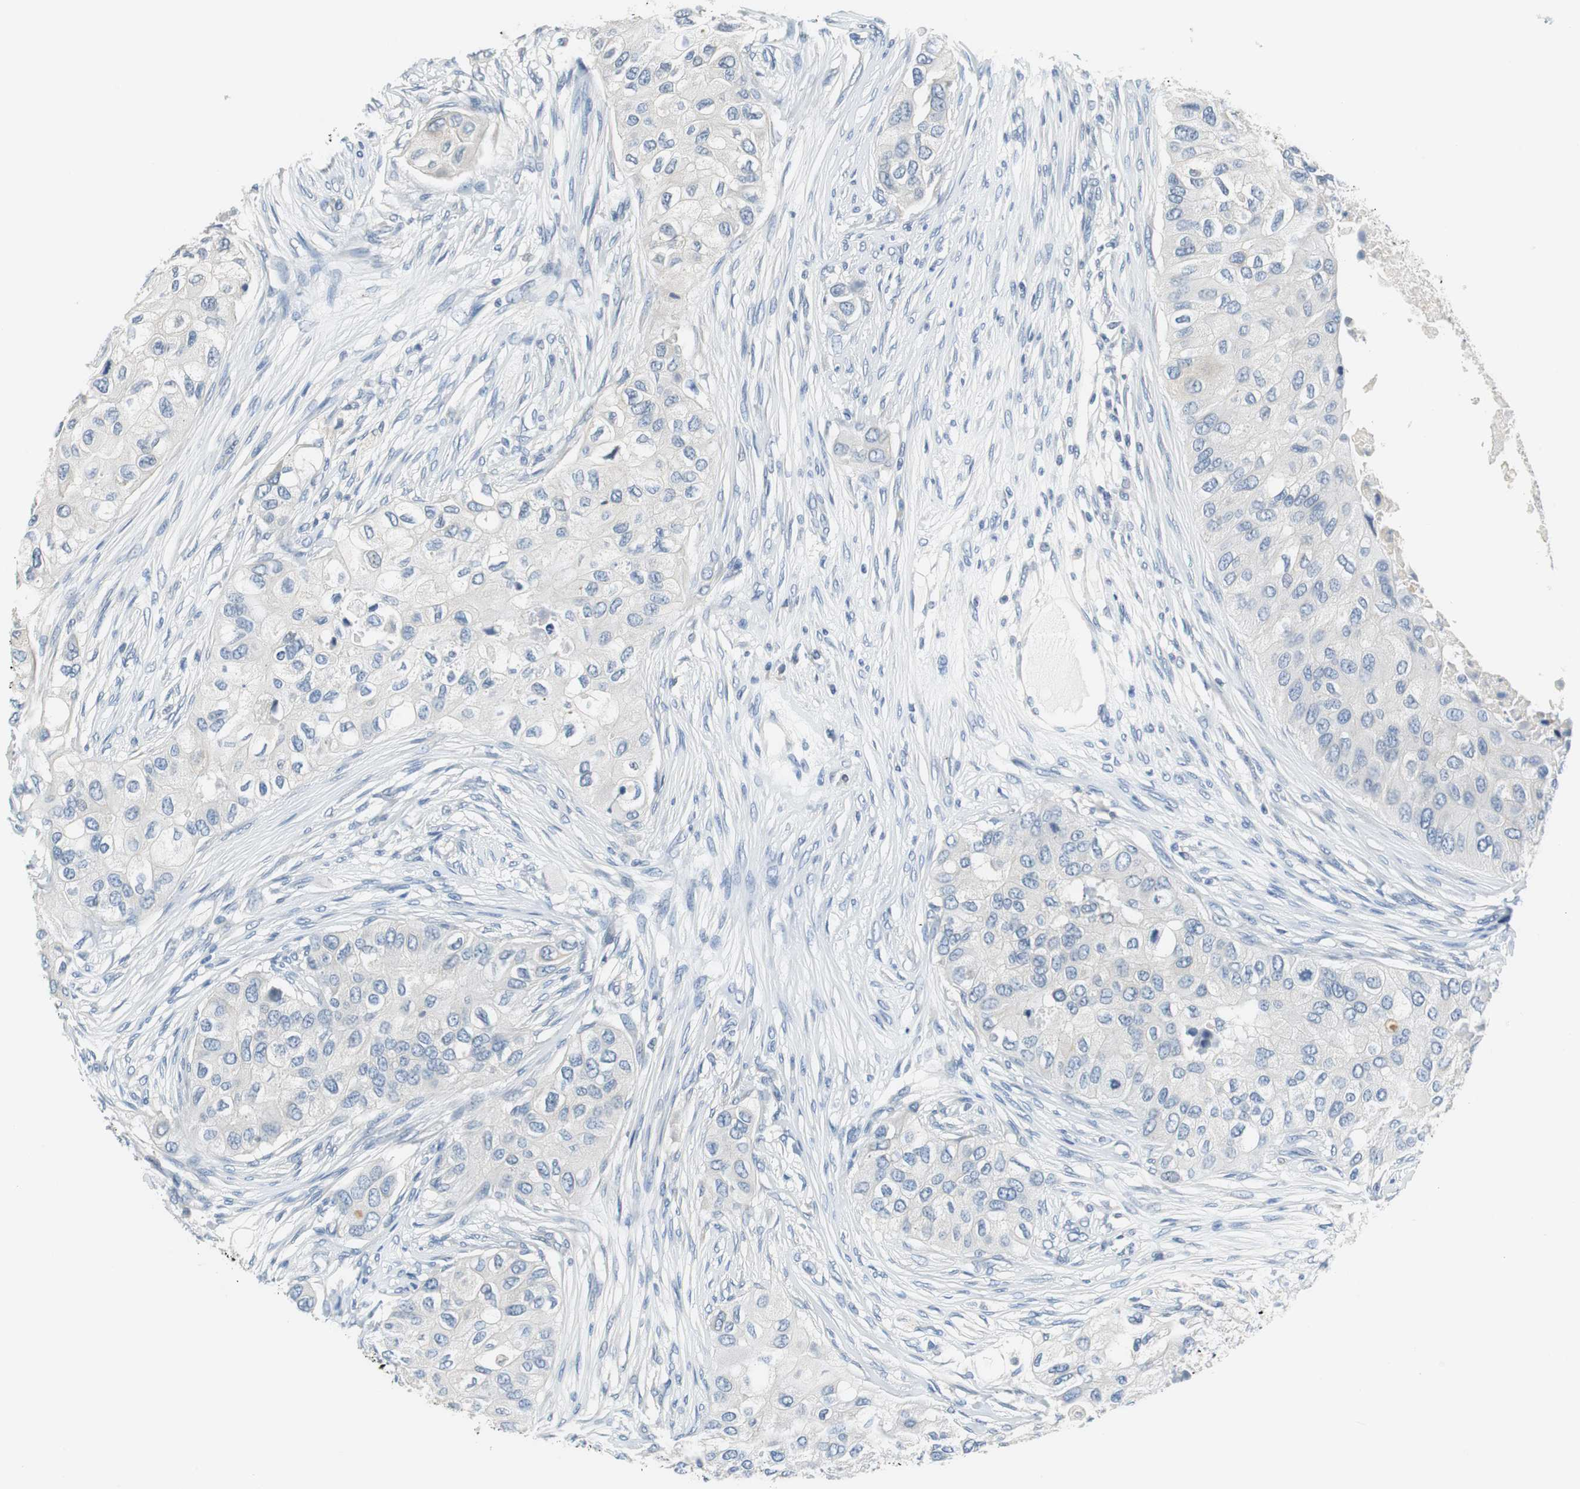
{"staining": {"intensity": "negative", "quantity": "none", "location": "none"}, "tissue": "breast cancer", "cell_type": "Tumor cells", "image_type": "cancer", "snomed": [{"axis": "morphology", "description": "Normal tissue, NOS"}, {"axis": "morphology", "description": "Duct carcinoma"}, {"axis": "topography", "description": "Breast"}], "caption": "Infiltrating ductal carcinoma (breast) stained for a protein using immunohistochemistry reveals no positivity tumor cells.", "gene": "GLCCI1", "patient": {"sex": "female", "age": 49}}